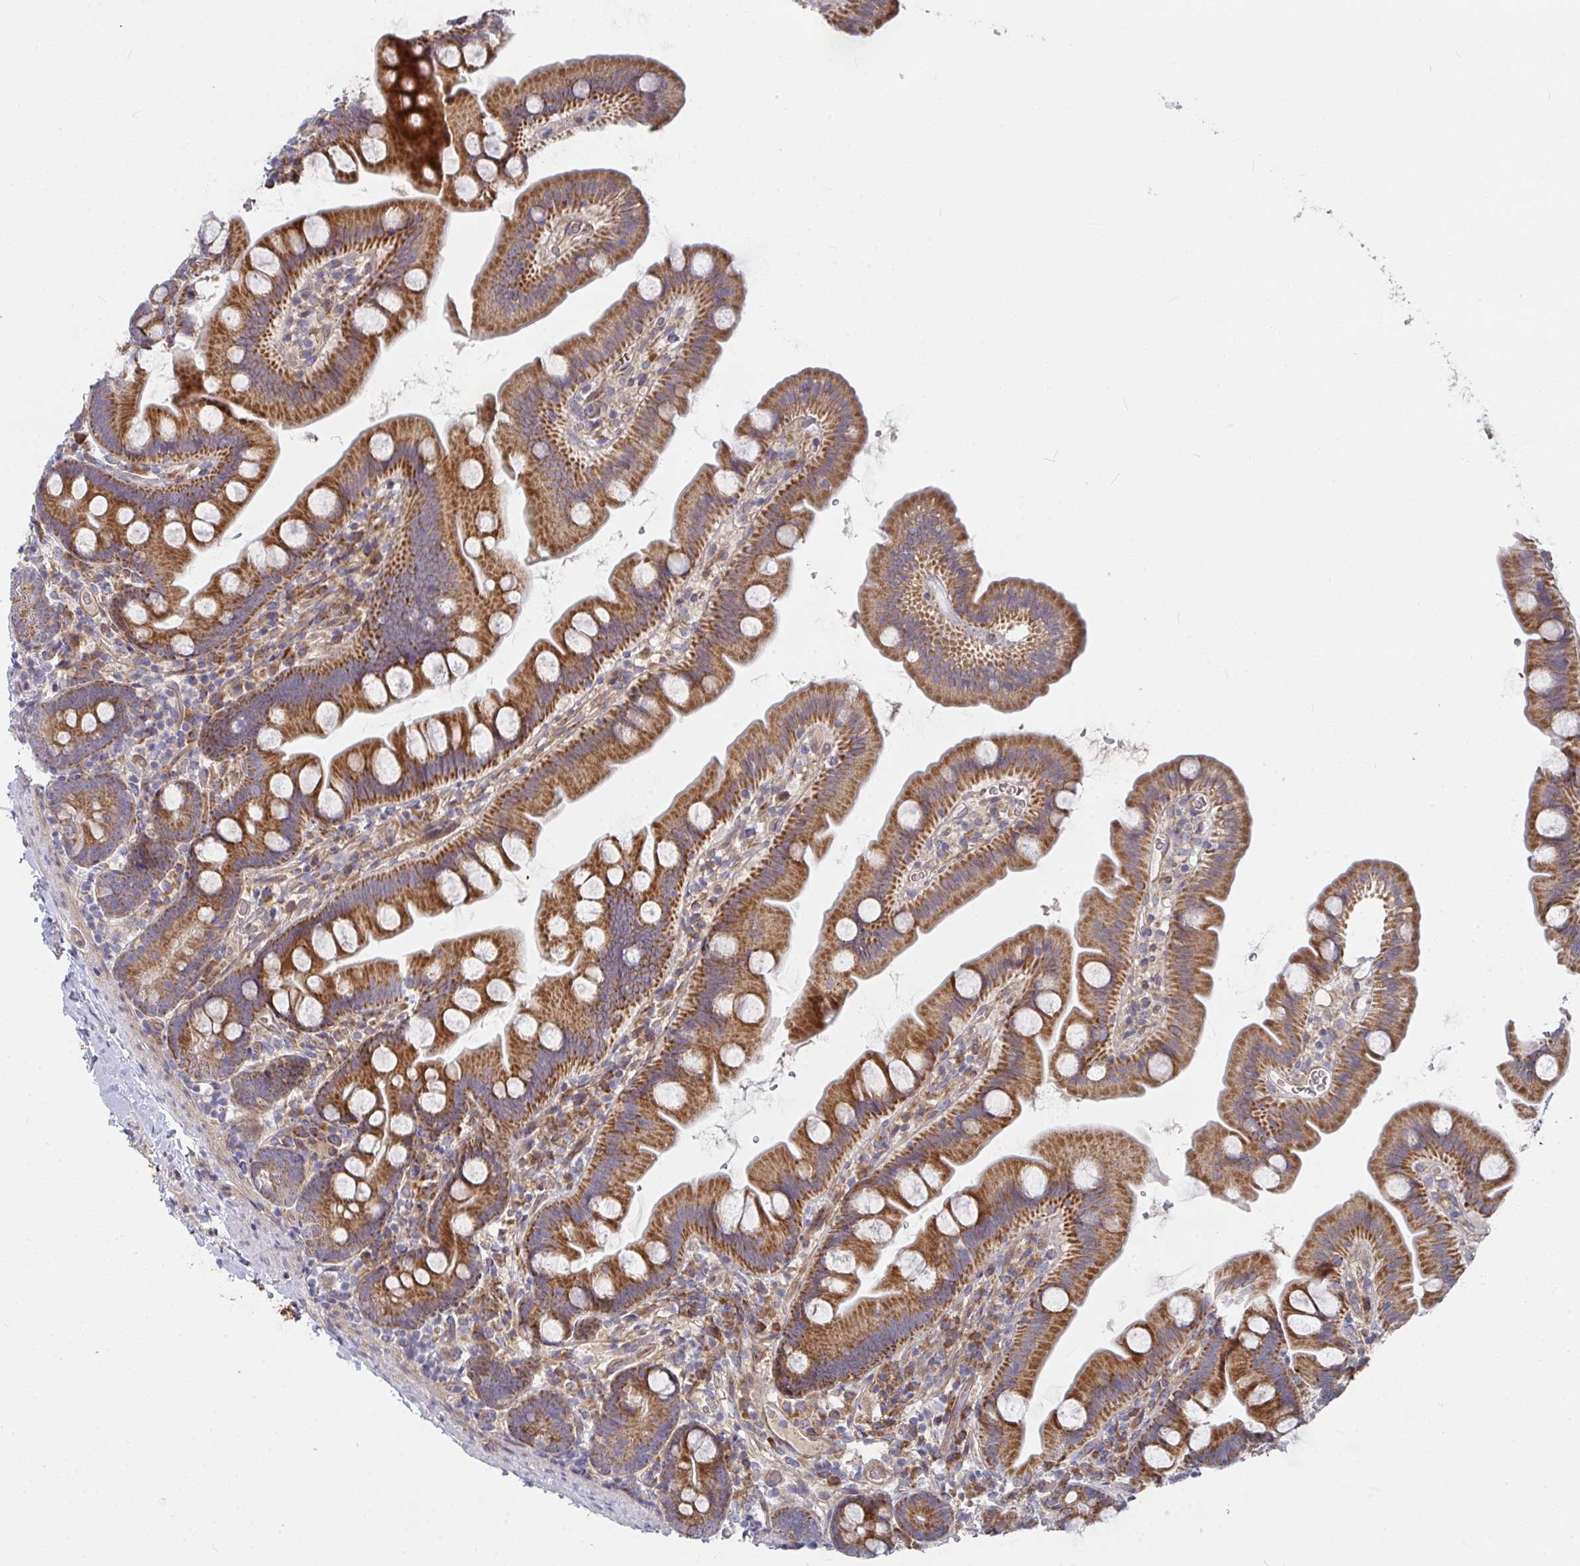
{"staining": {"intensity": "strong", "quantity": ">75%", "location": "cytoplasmic/membranous"}, "tissue": "small intestine", "cell_type": "Glandular cells", "image_type": "normal", "snomed": [{"axis": "morphology", "description": "Normal tissue, NOS"}, {"axis": "topography", "description": "Small intestine"}], "caption": "Protein expression analysis of normal small intestine demonstrates strong cytoplasmic/membranous positivity in approximately >75% of glandular cells. The protein is stained brown, and the nuclei are stained in blue (DAB (3,3'-diaminobenzidine) IHC with brightfield microscopy, high magnification).", "gene": "RHEBL1", "patient": {"sex": "female", "age": 68}}